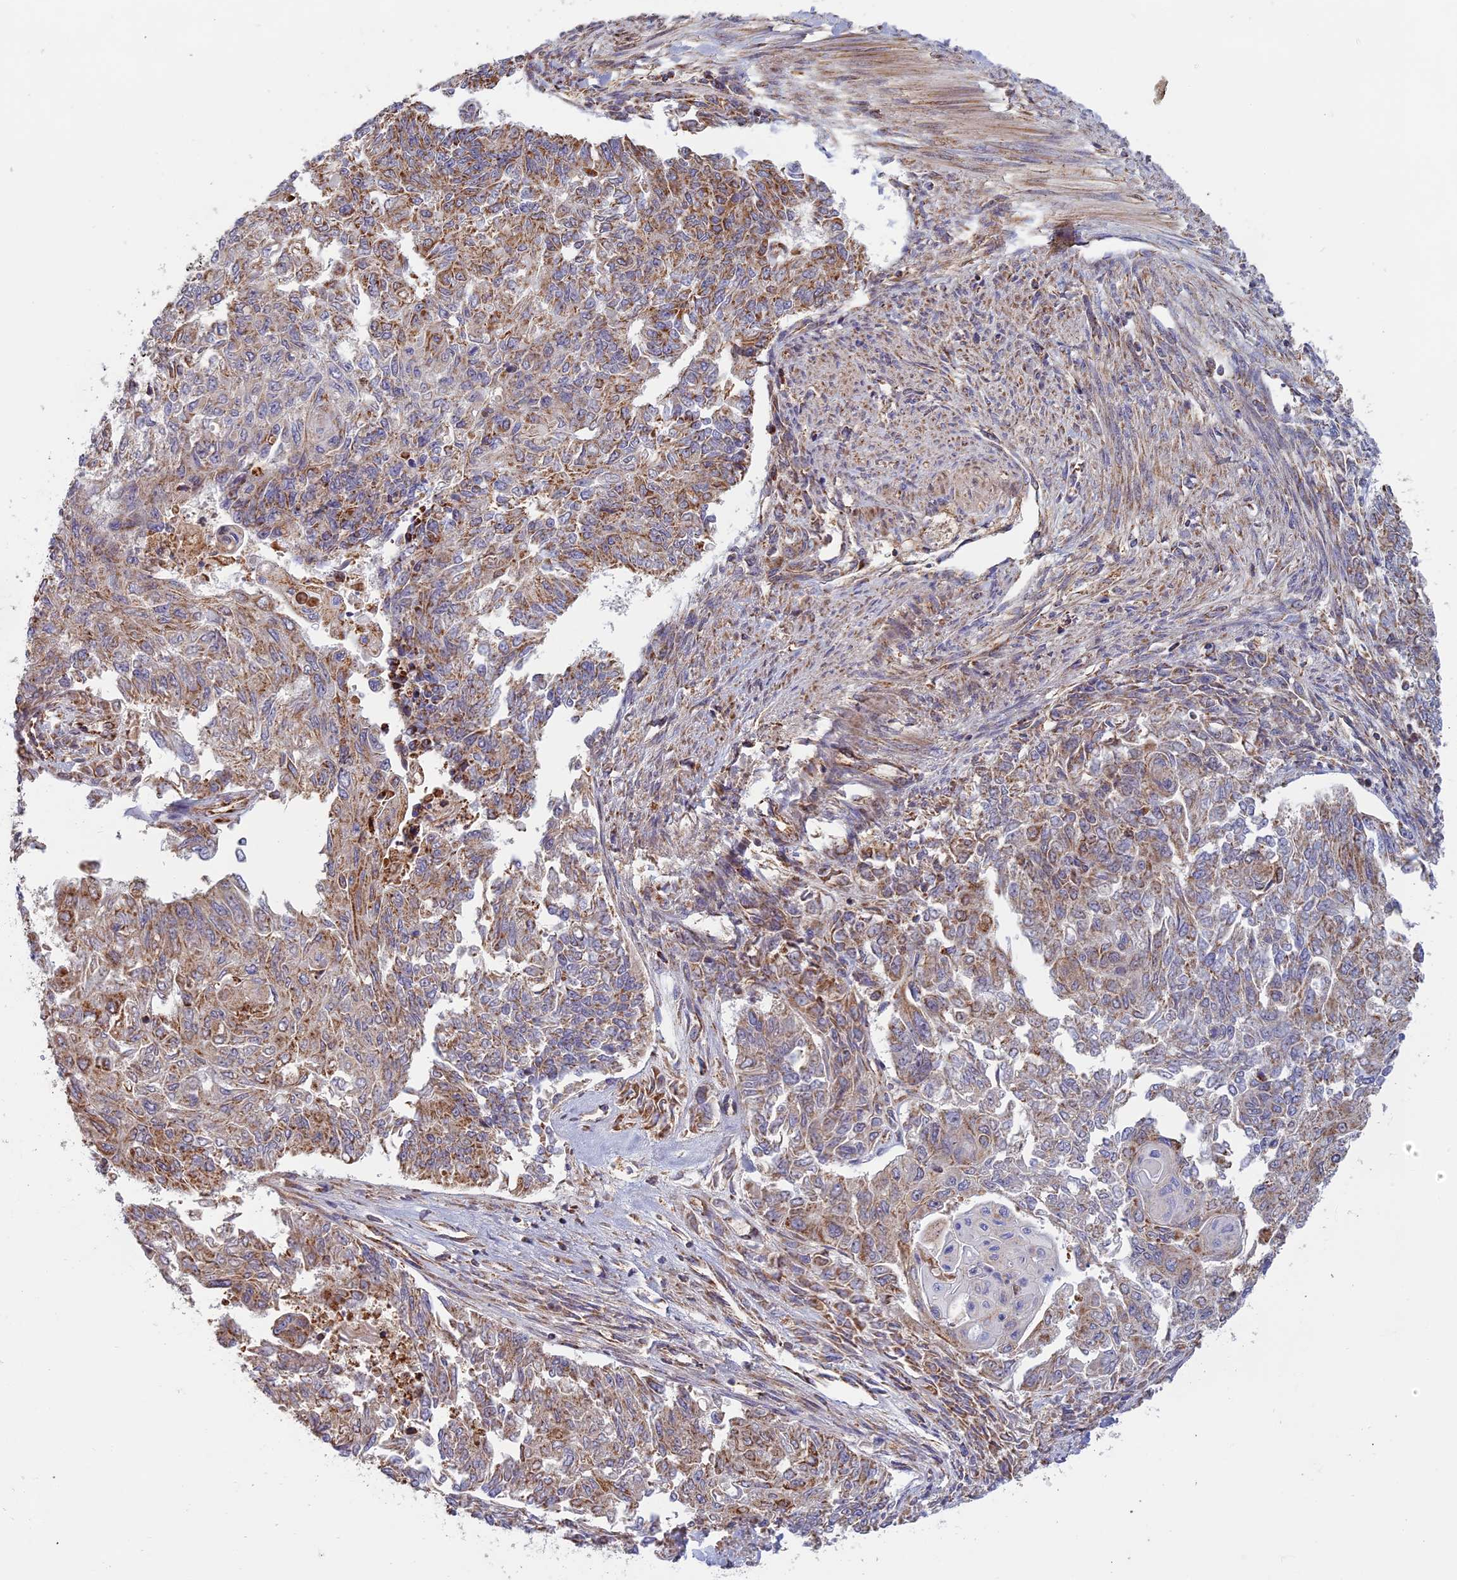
{"staining": {"intensity": "moderate", "quantity": "25%-75%", "location": "cytoplasmic/membranous"}, "tissue": "endometrial cancer", "cell_type": "Tumor cells", "image_type": "cancer", "snomed": [{"axis": "morphology", "description": "Adenocarcinoma, NOS"}, {"axis": "topography", "description": "Endometrium"}], "caption": "Immunohistochemical staining of endometrial cancer (adenocarcinoma) reveals medium levels of moderate cytoplasmic/membranous positivity in about 25%-75% of tumor cells. (IHC, brightfield microscopy, high magnification).", "gene": "EDAR", "patient": {"sex": "female", "age": 32}}